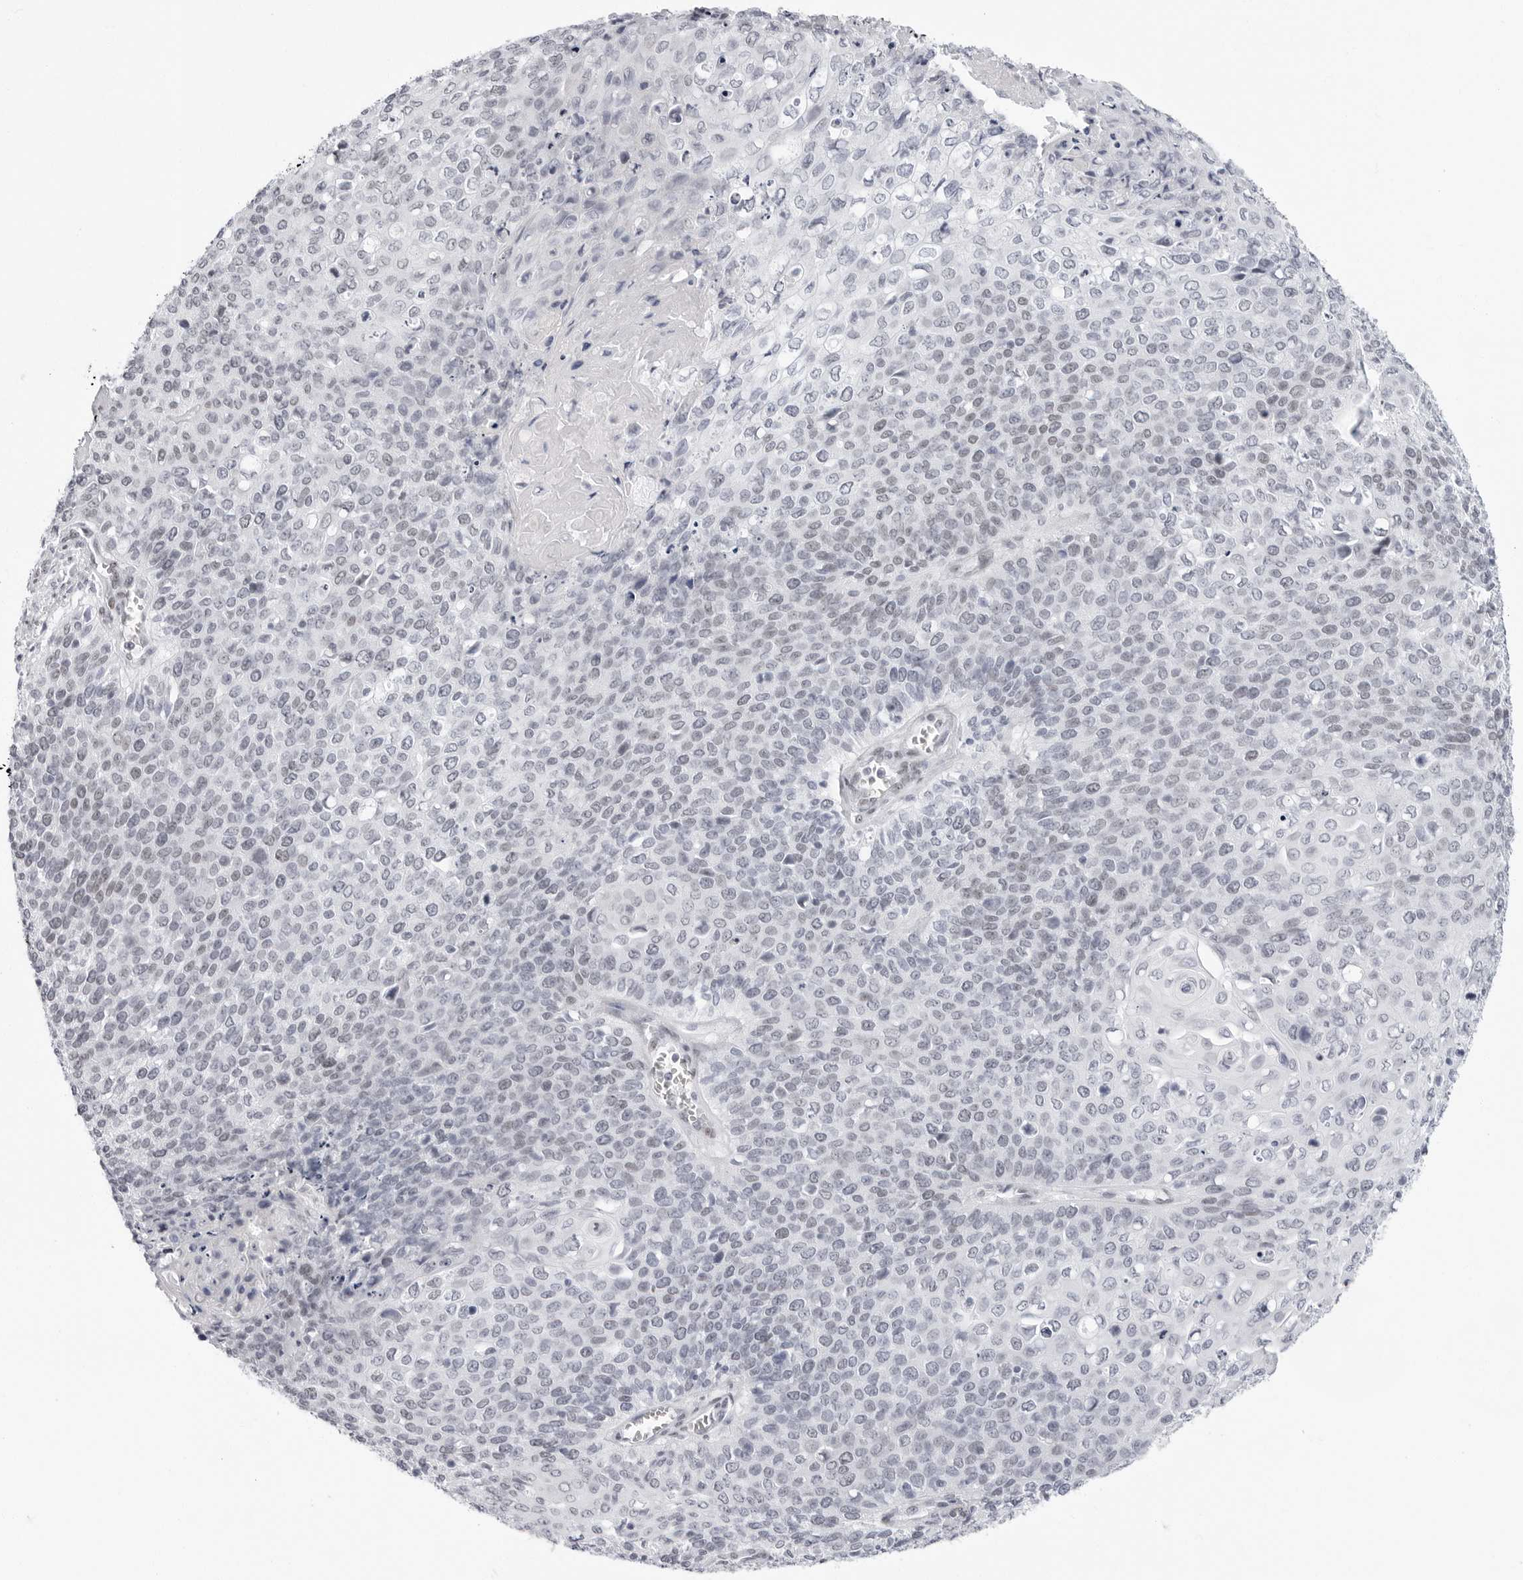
{"staining": {"intensity": "weak", "quantity": "25%-75%", "location": "nuclear"}, "tissue": "cervical cancer", "cell_type": "Tumor cells", "image_type": "cancer", "snomed": [{"axis": "morphology", "description": "Squamous cell carcinoma, NOS"}, {"axis": "topography", "description": "Cervix"}], "caption": "Cervical cancer (squamous cell carcinoma) stained with a brown dye reveals weak nuclear positive expression in about 25%-75% of tumor cells.", "gene": "VEZF1", "patient": {"sex": "female", "age": 39}}